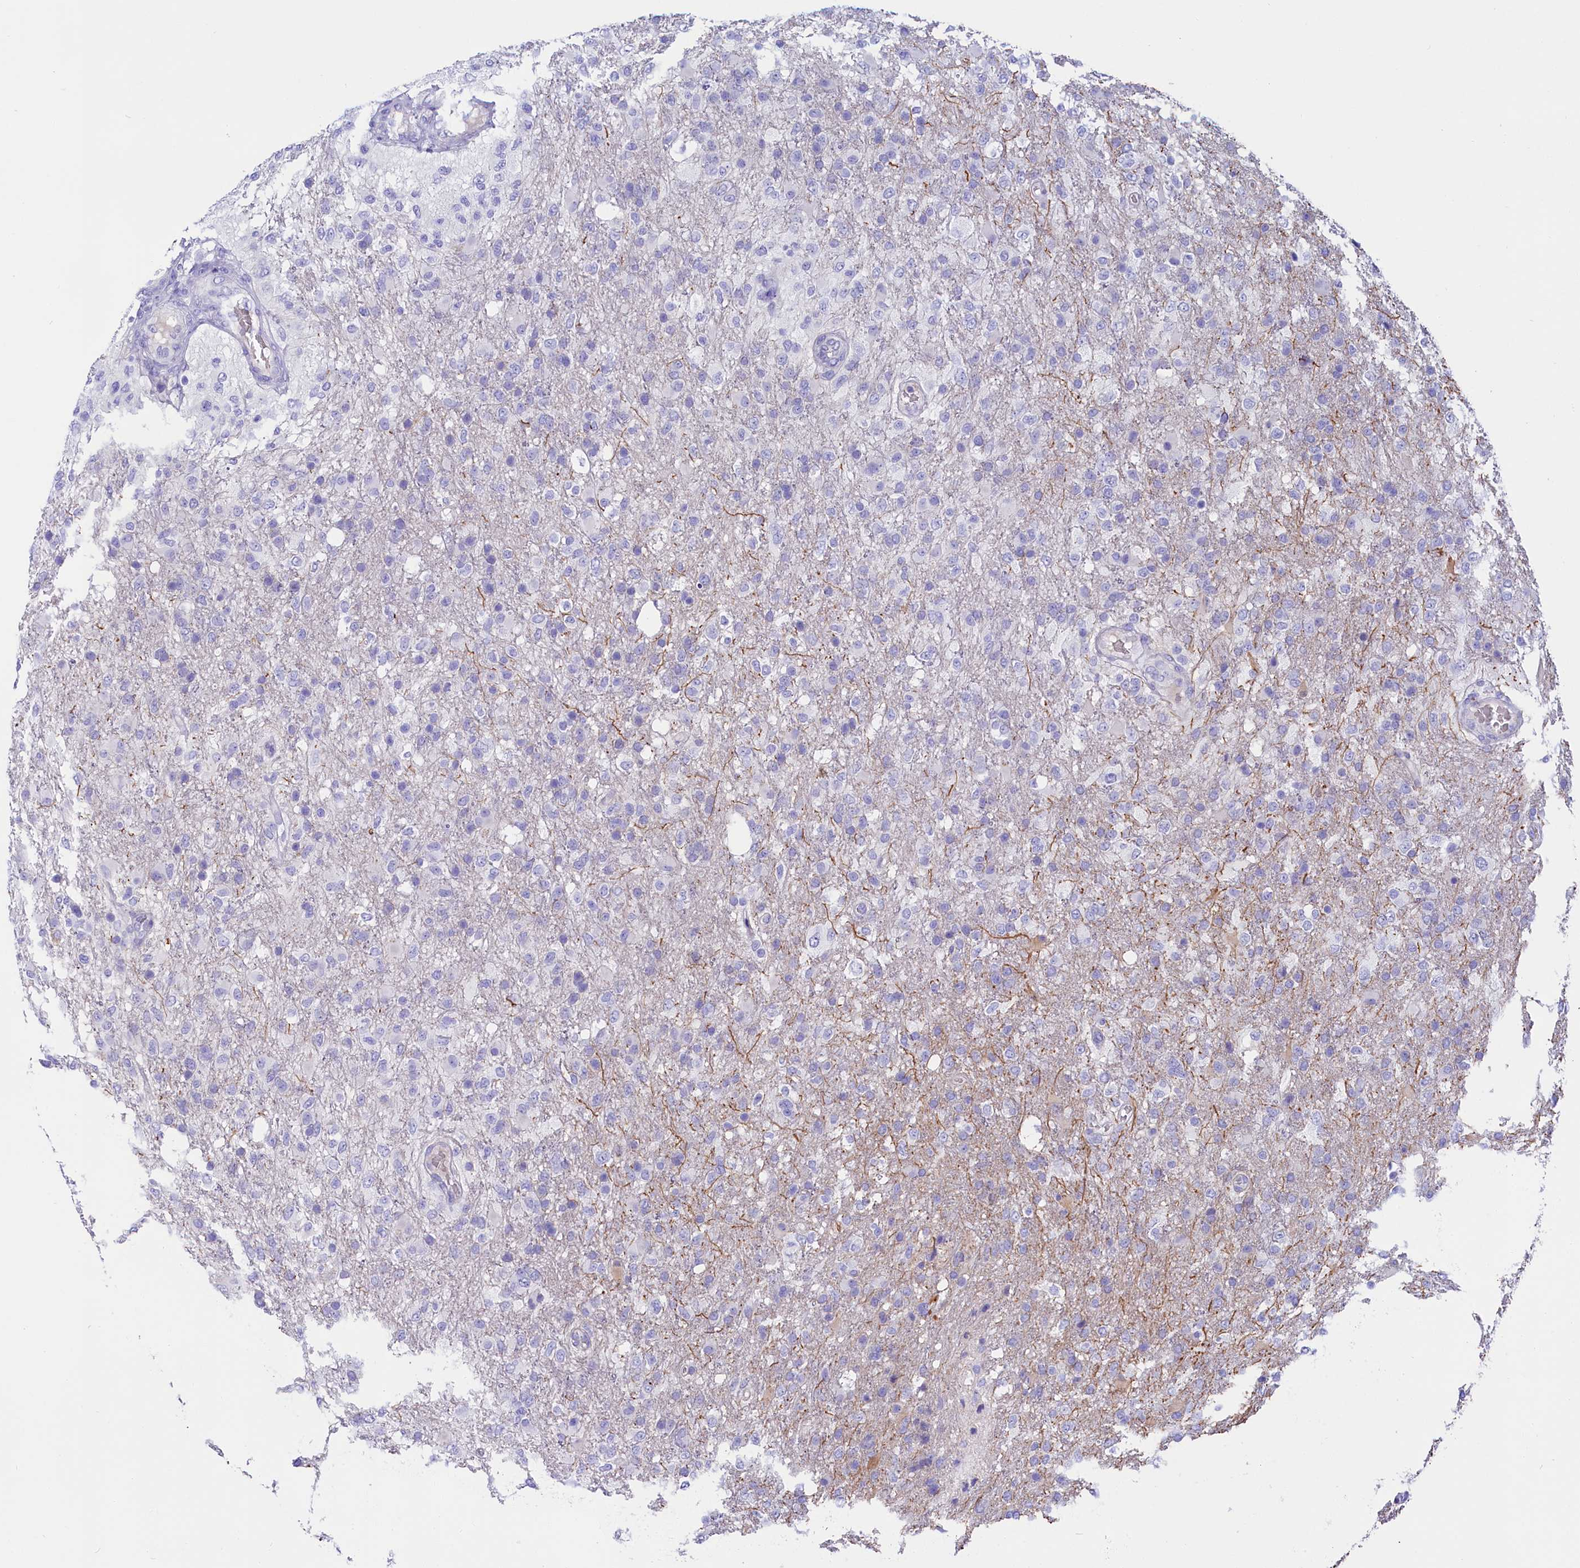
{"staining": {"intensity": "negative", "quantity": "none", "location": "none"}, "tissue": "glioma", "cell_type": "Tumor cells", "image_type": "cancer", "snomed": [{"axis": "morphology", "description": "Glioma, malignant, High grade"}, {"axis": "topography", "description": "Brain"}], "caption": "Tumor cells show no significant expression in malignant glioma (high-grade).", "gene": "SULT2A1", "patient": {"sex": "female", "age": 74}}